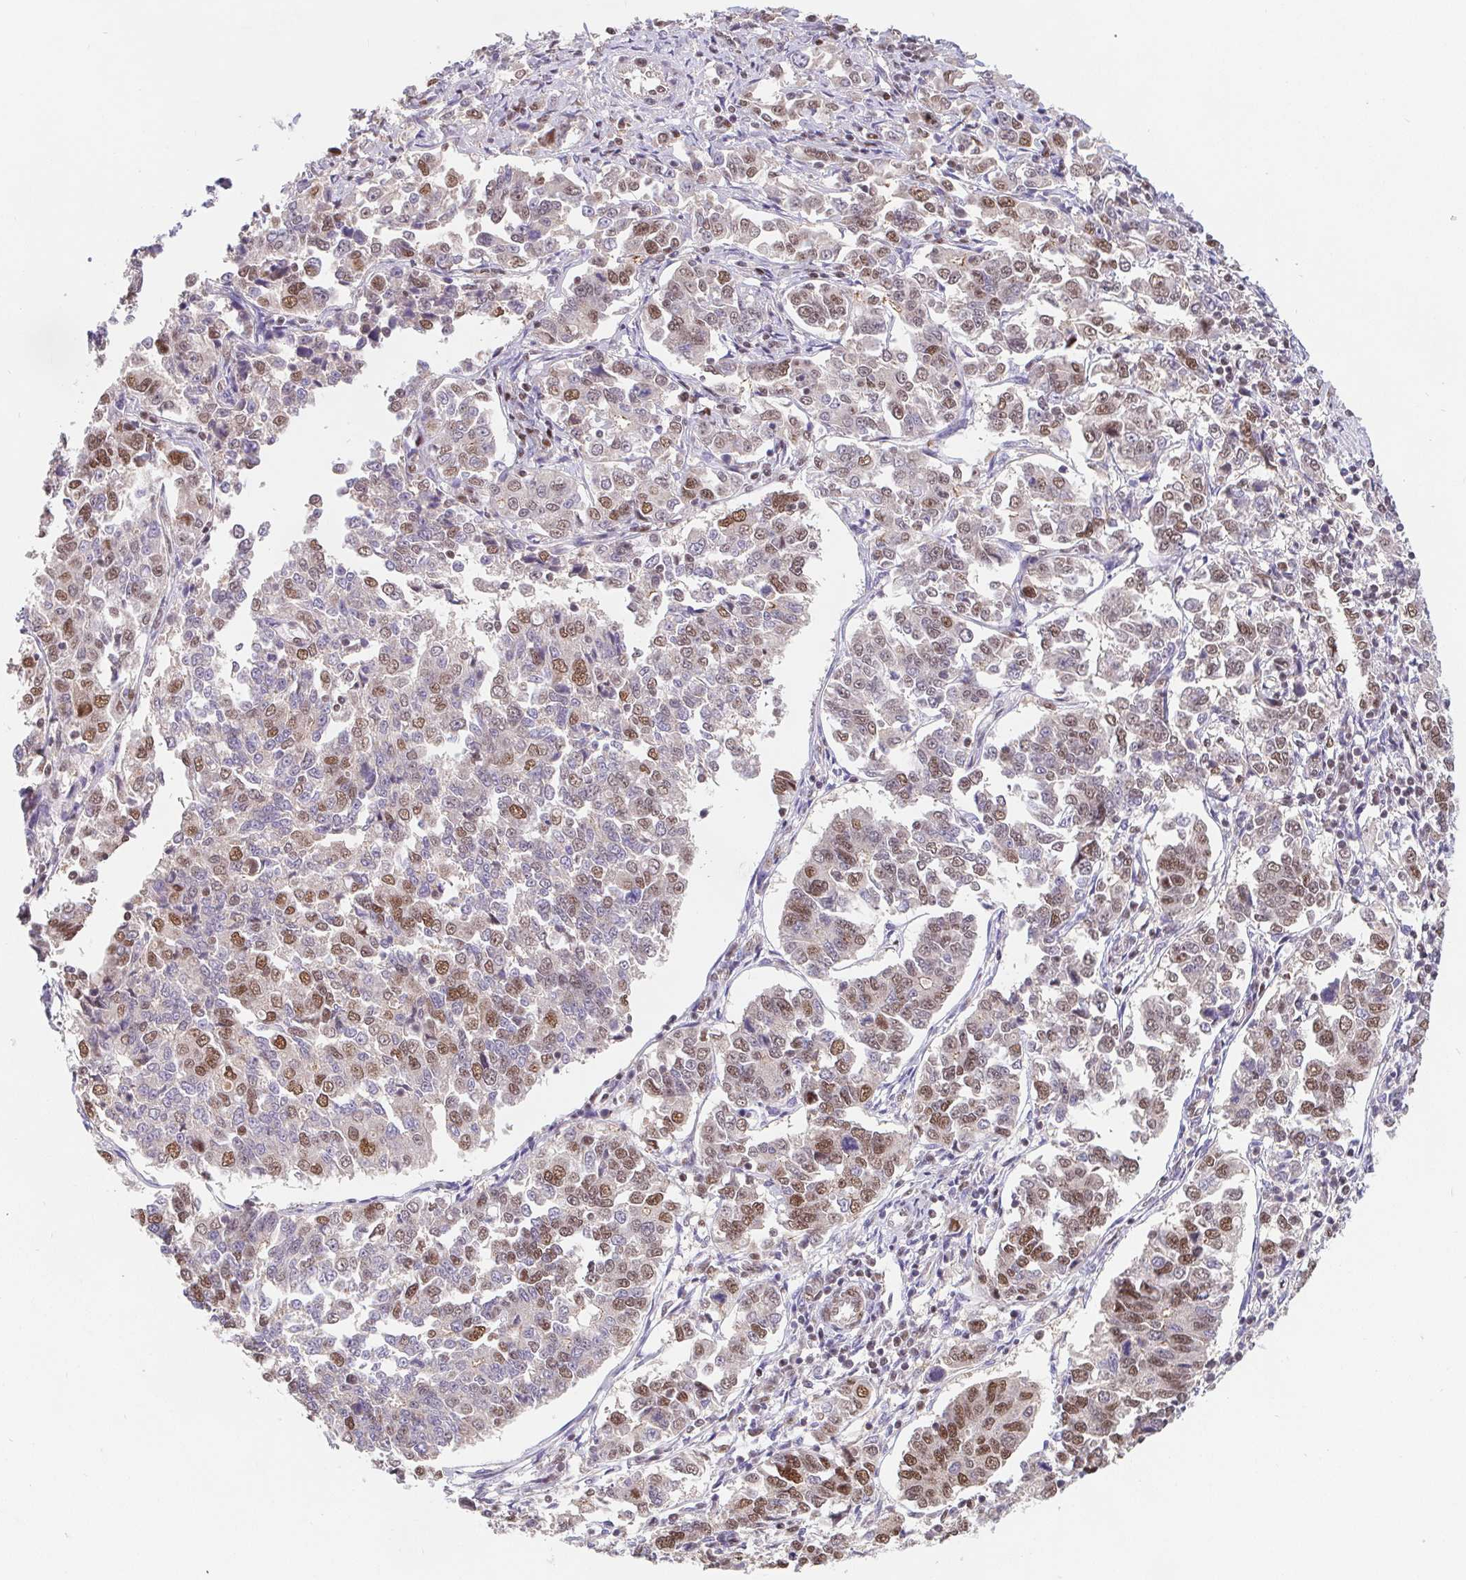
{"staining": {"intensity": "moderate", "quantity": "25%-75%", "location": "nuclear"}, "tissue": "endometrial cancer", "cell_type": "Tumor cells", "image_type": "cancer", "snomed": [{"axis": "morphology", "description": "Adenocarcinoma, NOS"}, {"axis": "topography", "description": "Endometrium"}], "caption": "A micrograph of human endometrial cancer stained for a protein demonstrates moderate nuclear brown staining in tumor cells.", "gene": "POU2F1", "patient": {"sex": "female", "age": 43}}